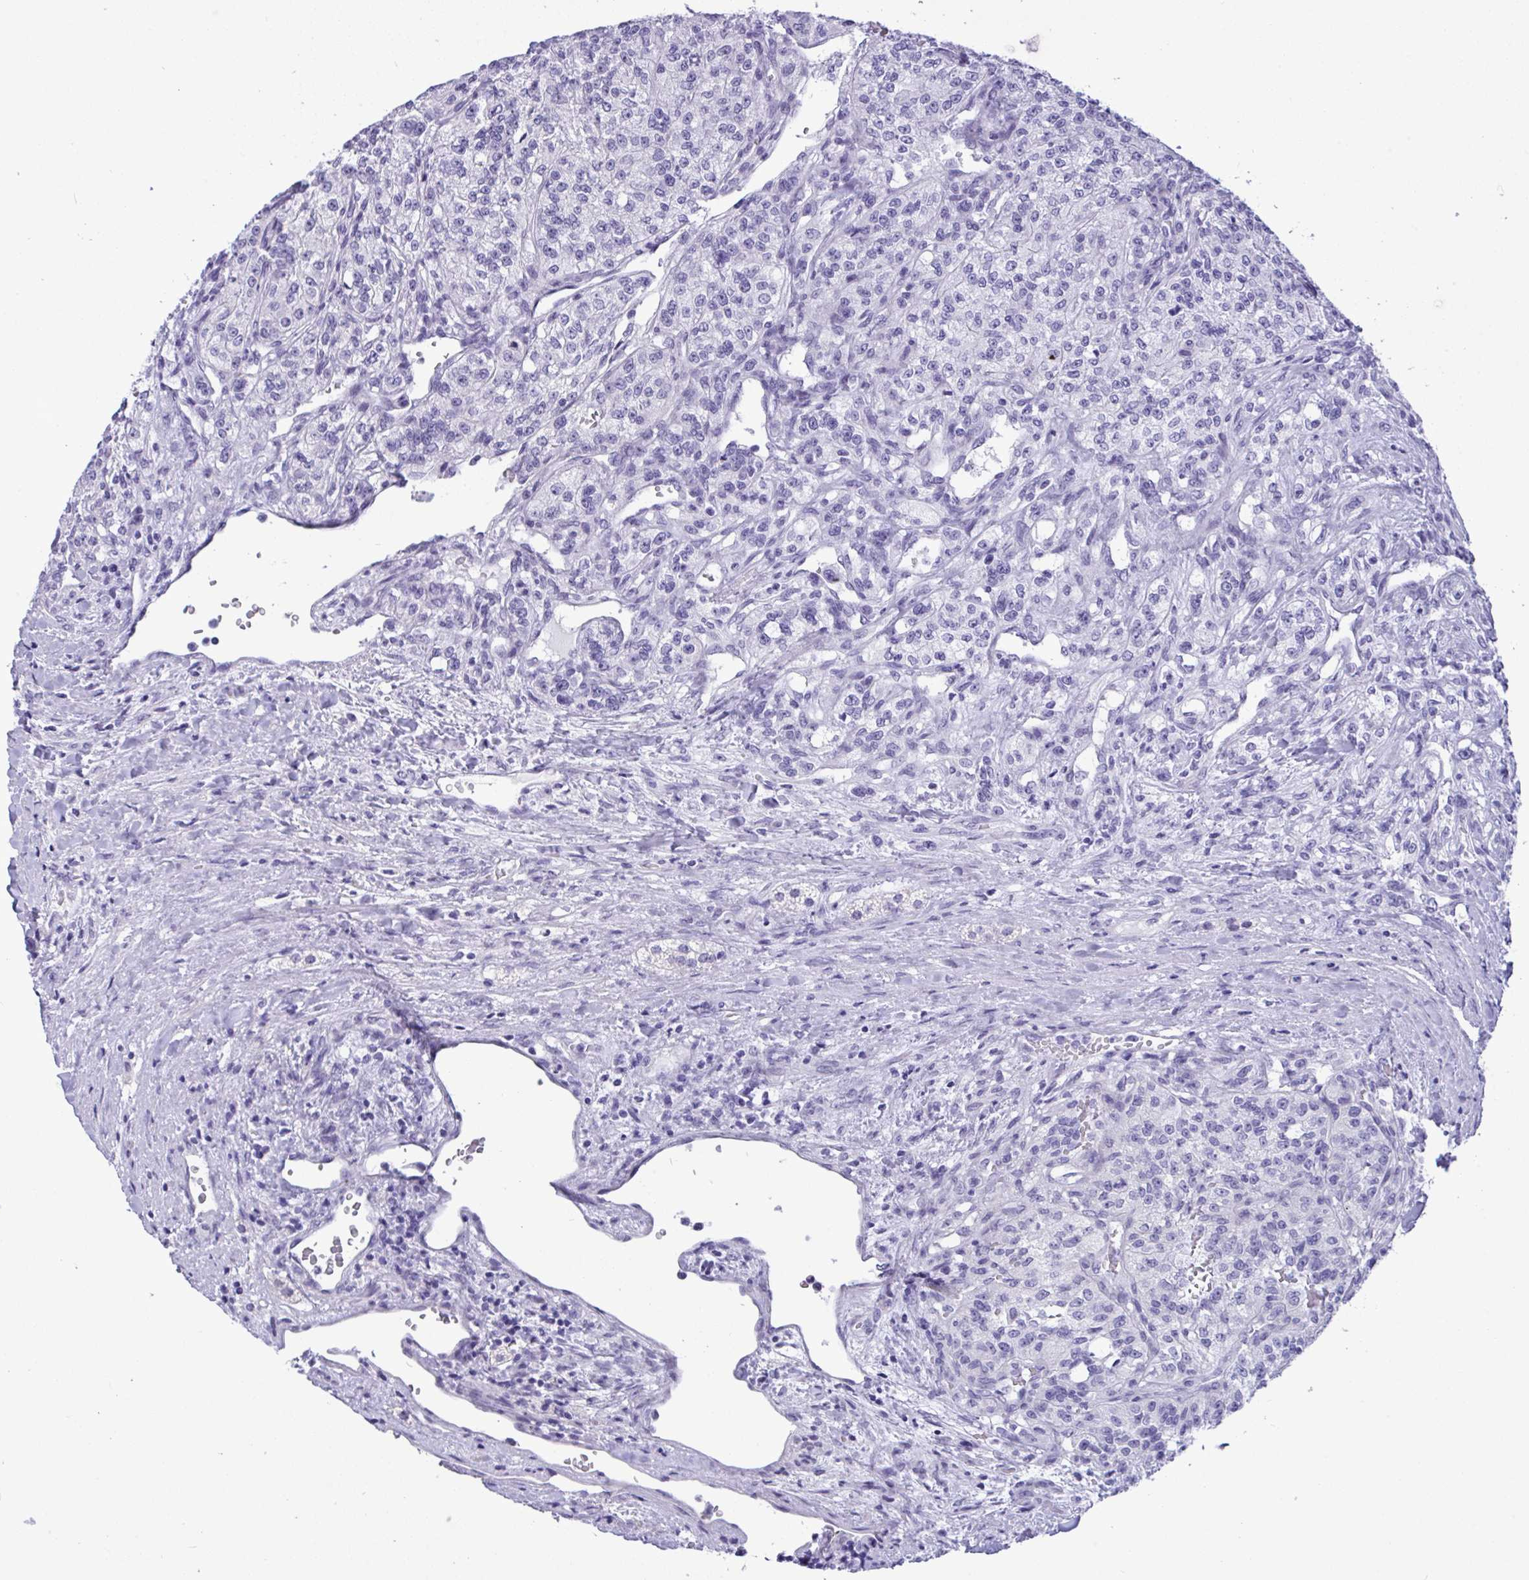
{"staining": {"intensity": "negative", "quantity": "none", "location": "none"}, "tissue": "renal cancer", "cell_type": "Tumor cells", "image_type": "cancer", "snomed": [{"axis": "morphology", "description": "Adenocarcinoma, NOS"}, {"axis": "topography", "description": "Kidney"}], "caption": "Immunohistochemistry (IHC) histopathology image of renal adenocarcinoma stained for a protein (brown), which displays no positivity in tumor cells.", "gene": "YBX2", "patient": {"sex": "female", "age": 63}}